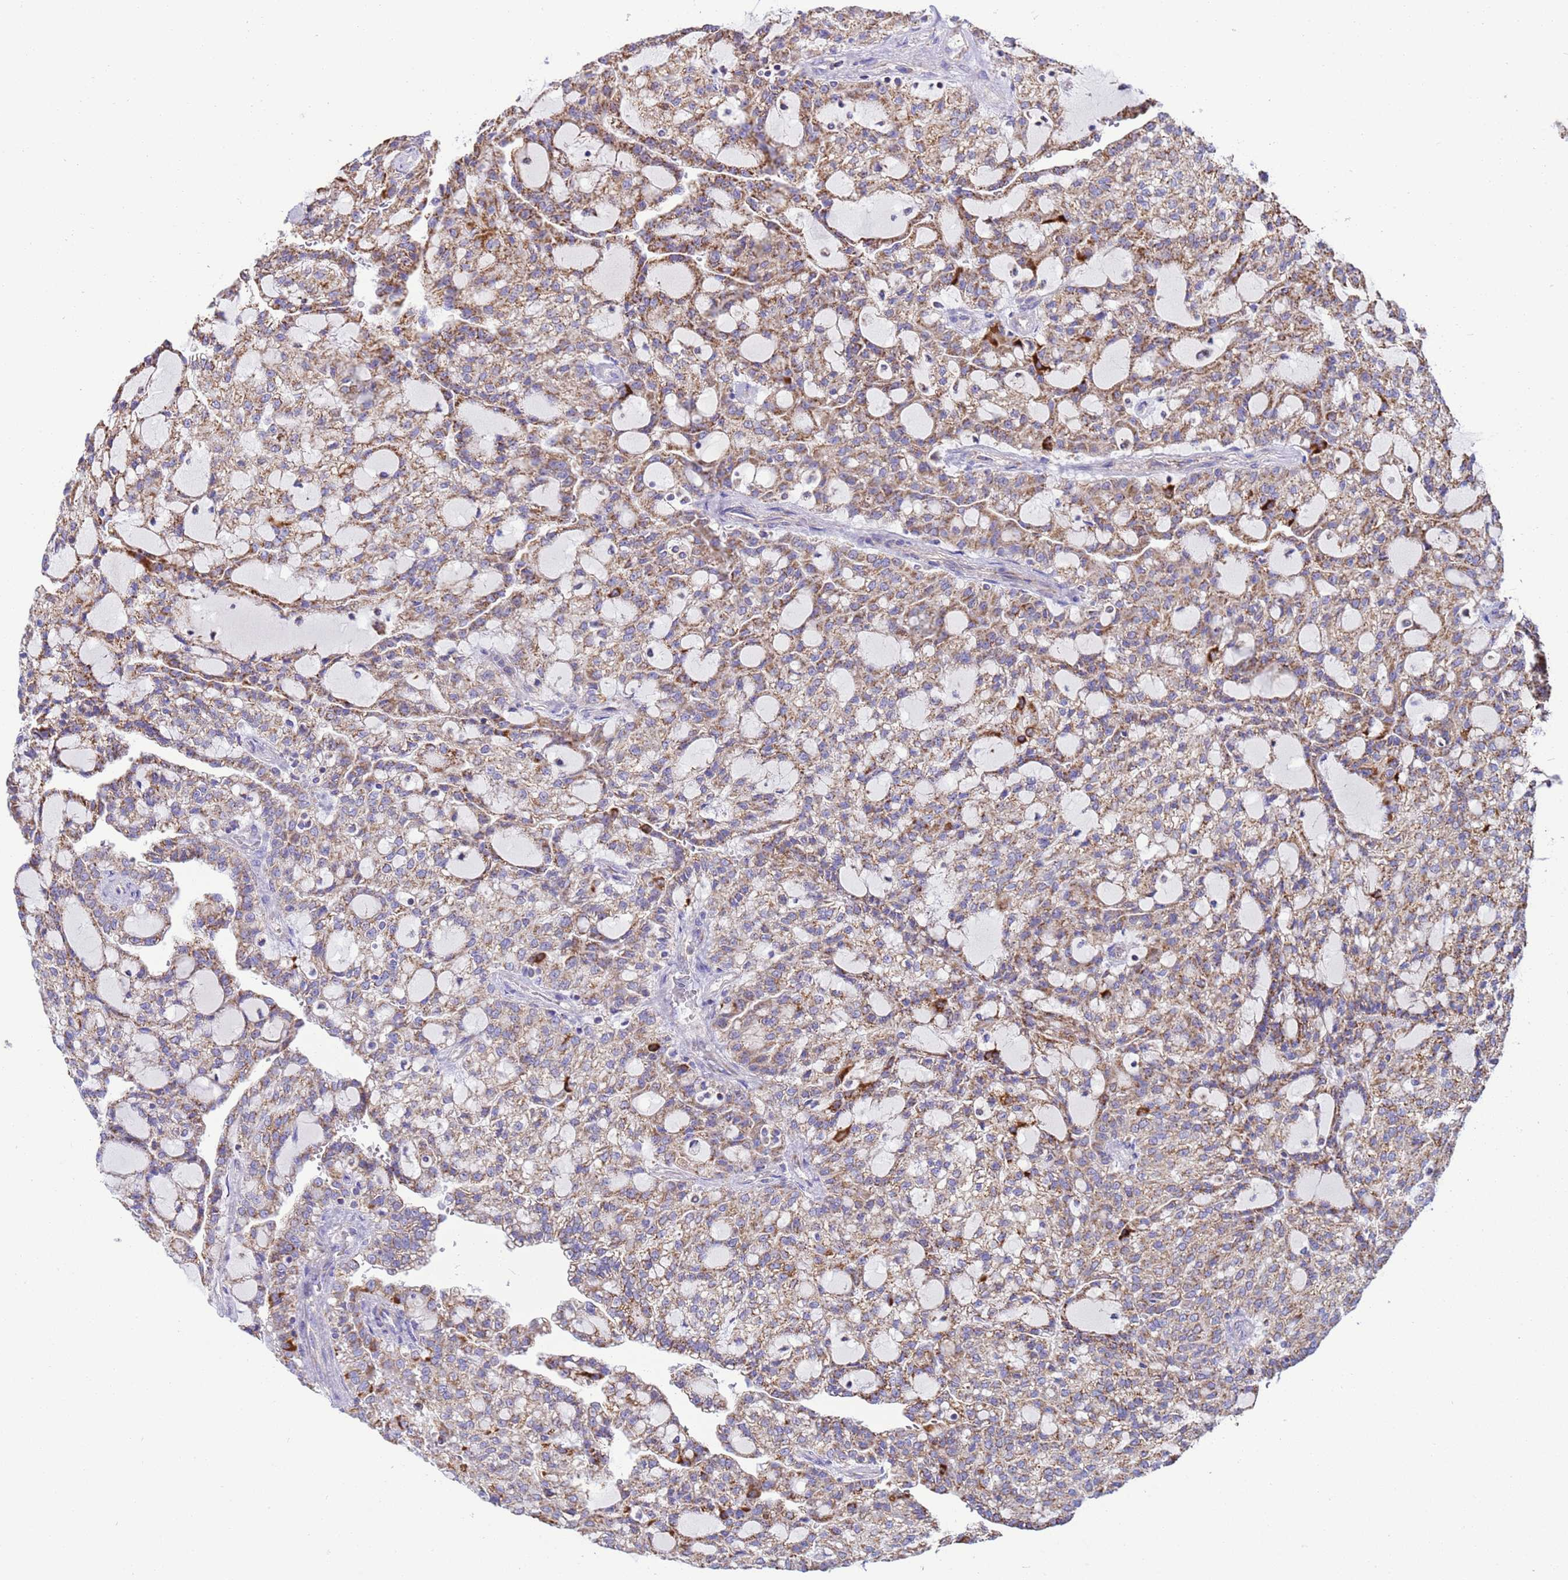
{"staining": {"intensity": "moderate", "quantity": ">75%", "location": "cytoplasmic/membranous"}, "tissue": "renal cancer", "cell_type": "Tumor cells", "image_type": "cancer", "snomed": [{"axis": "morphology", "description": "Adenocarcinoma, NOS"}, {"axis": "topography", "description": "Kidney"}], "caption": "Immunohistochemical staining of renal cancer (adenocarcinoma) shows moderate cytoplasmic/membranous protein expression in about >75% of tumor cells.", "gene": "RNF165", "patient": {"sex": "male", "age": 63}}